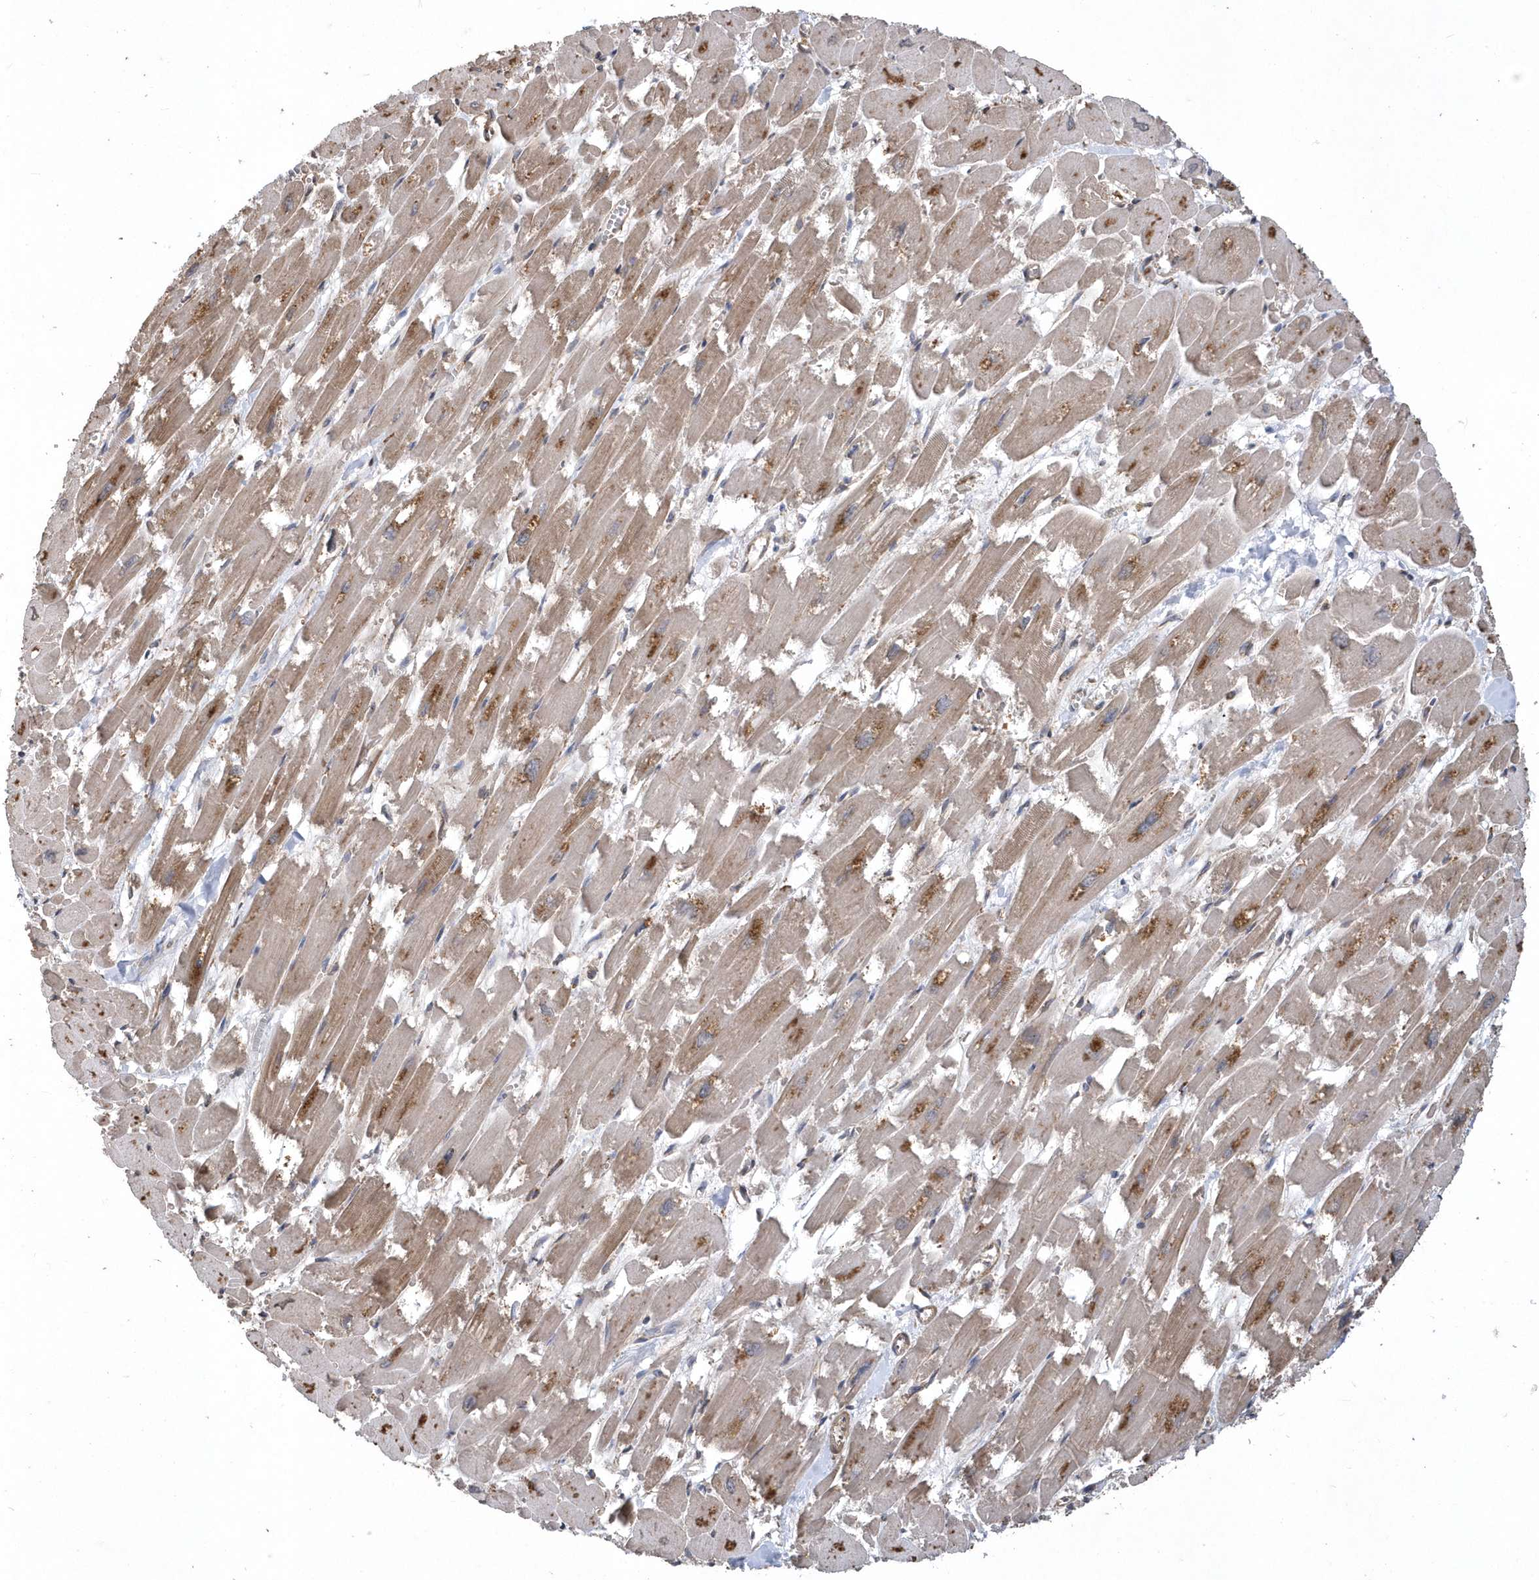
{"staining": {"intensity": "moderate", "quantity": "25%-75%", "location": "cytoplasmic/membranous"}, "tissue": "heart muscle", "cell_type": "Cardiomyocytes", "image_type": "normal", "snomed": [{"axis": "morphology", "description": "Normal tissue, NOS"}, {"axis": "topography", "description": "Heart"}], "caption": "The micrograph reveals a brown stain indicating the presence of a protein in the cytoplasmic/membranous of cardiomyocytes in heart muscle.", "gene": "WASHC5", "patient": {"sex": "male", "age": 54}}